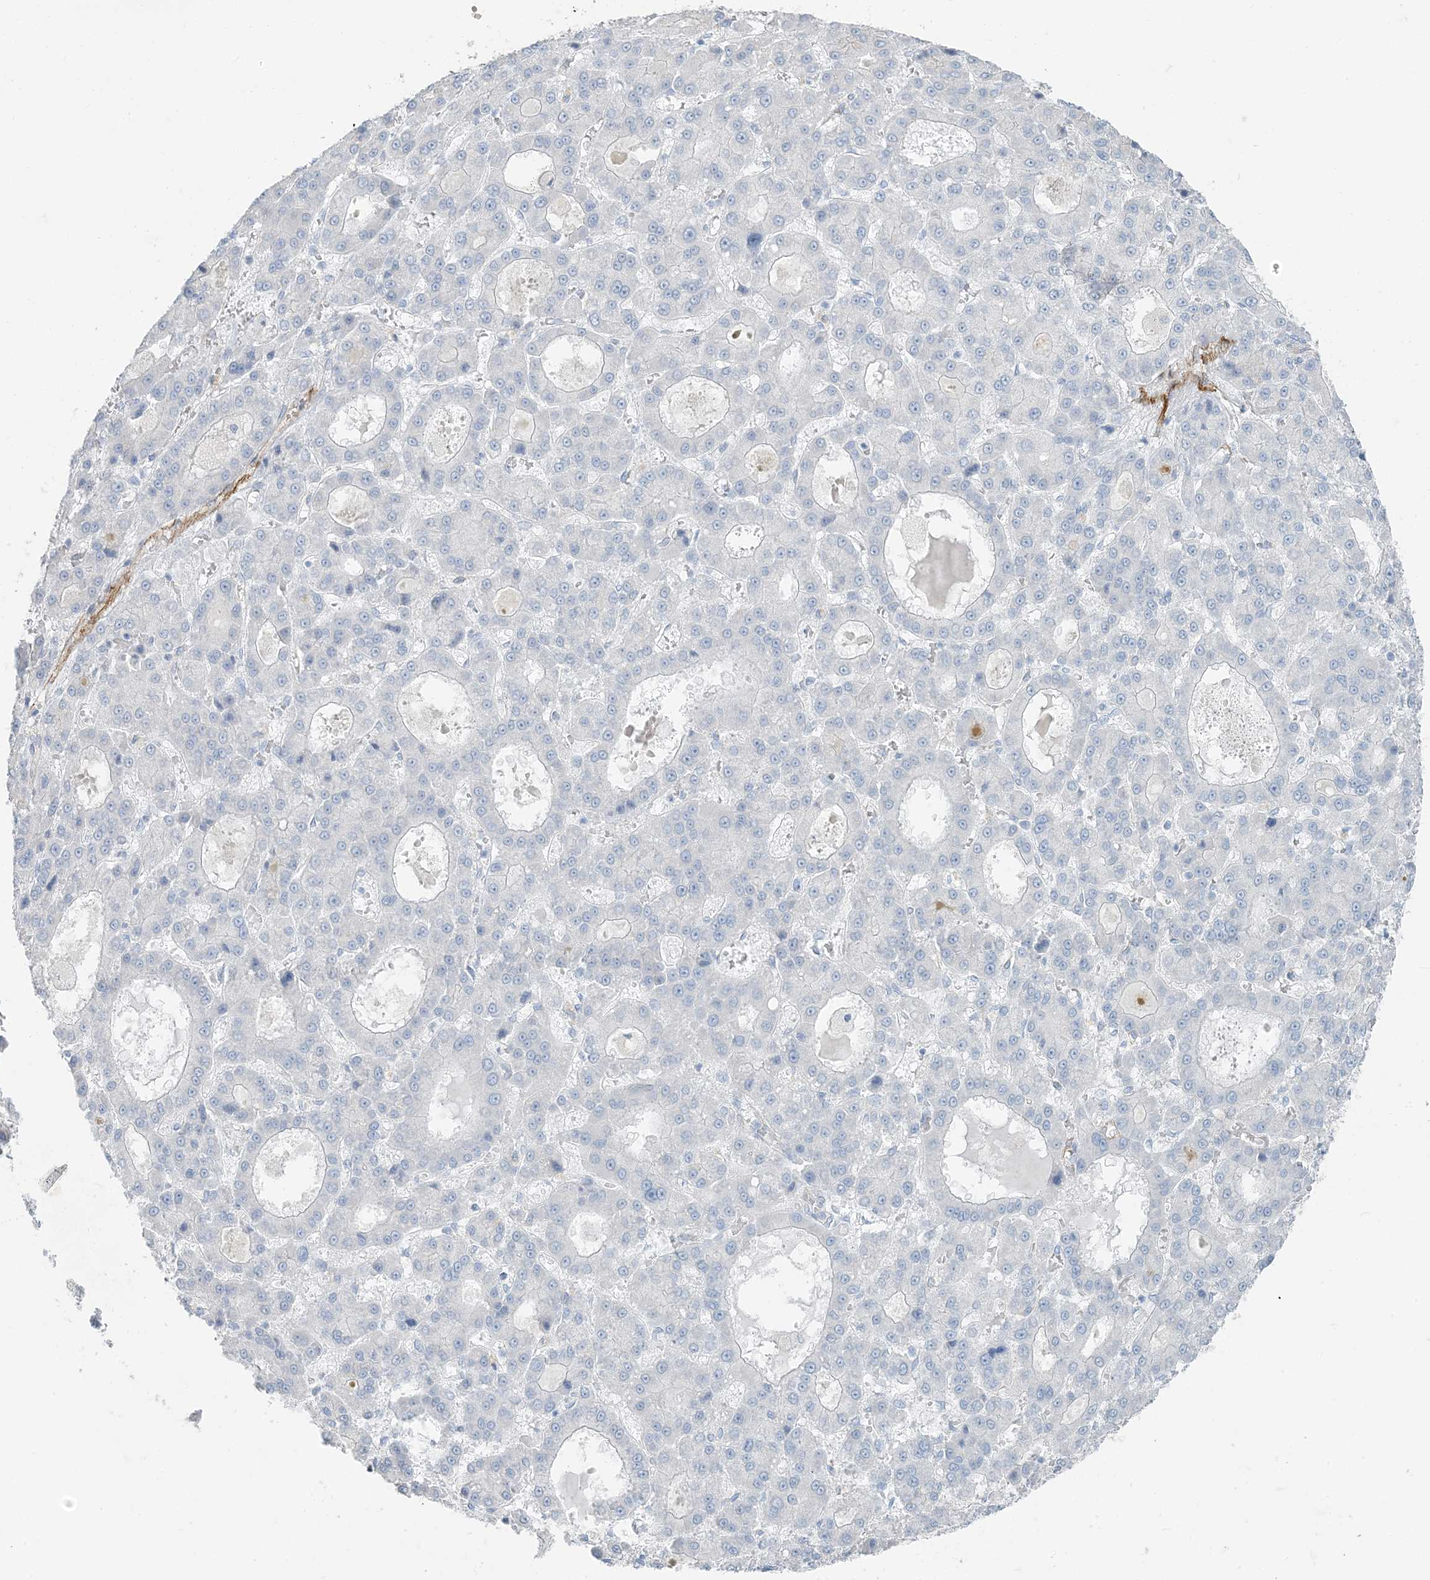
{"staining": {"intensity": "negative", "quantity": "none", "location": "none"}, "tissue": "liver cancer", "cell_type": "Tumor cells", "image_type": "cancer", "snomed": [{"axis": "morphology", "description": "Carcinoma, Hepatocellular, NOS"}, {"axis": "topography", "description": "Liver"}], "caption": "Liver hepatocellular carcinoma was stained to show a protein in brown. There is no significant positivity in tumor cells.", "gene": "PGM5", "patient": {"sex": "male", "age": 70}}